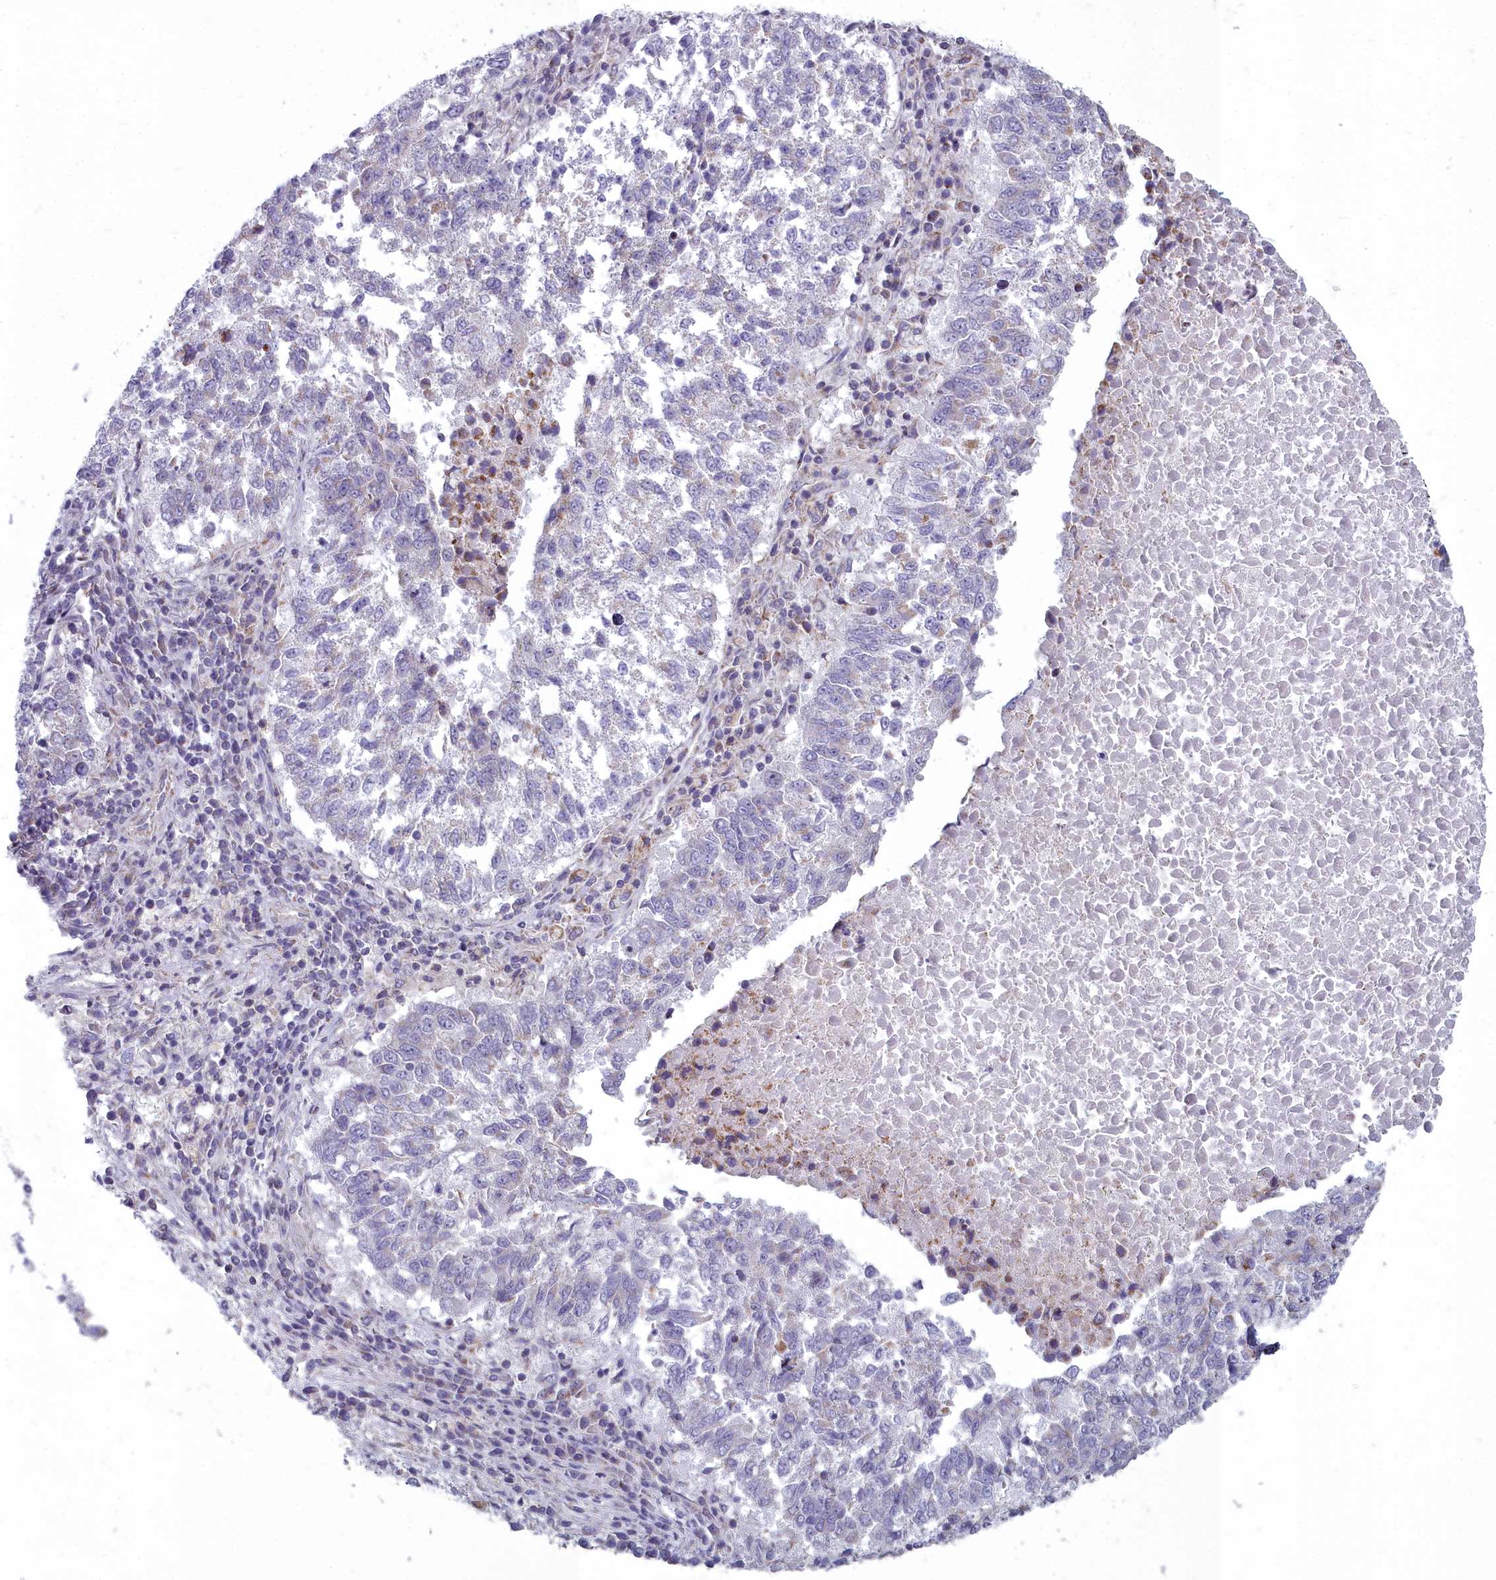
{"staining": {"intensity": "negative", "quantity": "none", "location": "none"}, "tissue": "lung cancer", "cell_type": "Tumor cells", "image_type": "cancer", "snomed": [{"axis": "morphology", "description": "Squamous cell carcinoma, NOS"}, {"axis": "topography", "description": "Lung"}], "caption": "This image is of lung squamous cell carcinoma stained with IHC to label a protein in brown with the nuclei are counter-stained blue. There is no positivity in tumor cells.", "gene": "INSYN2A", "patient": {"sex": "male", "age": 73}}